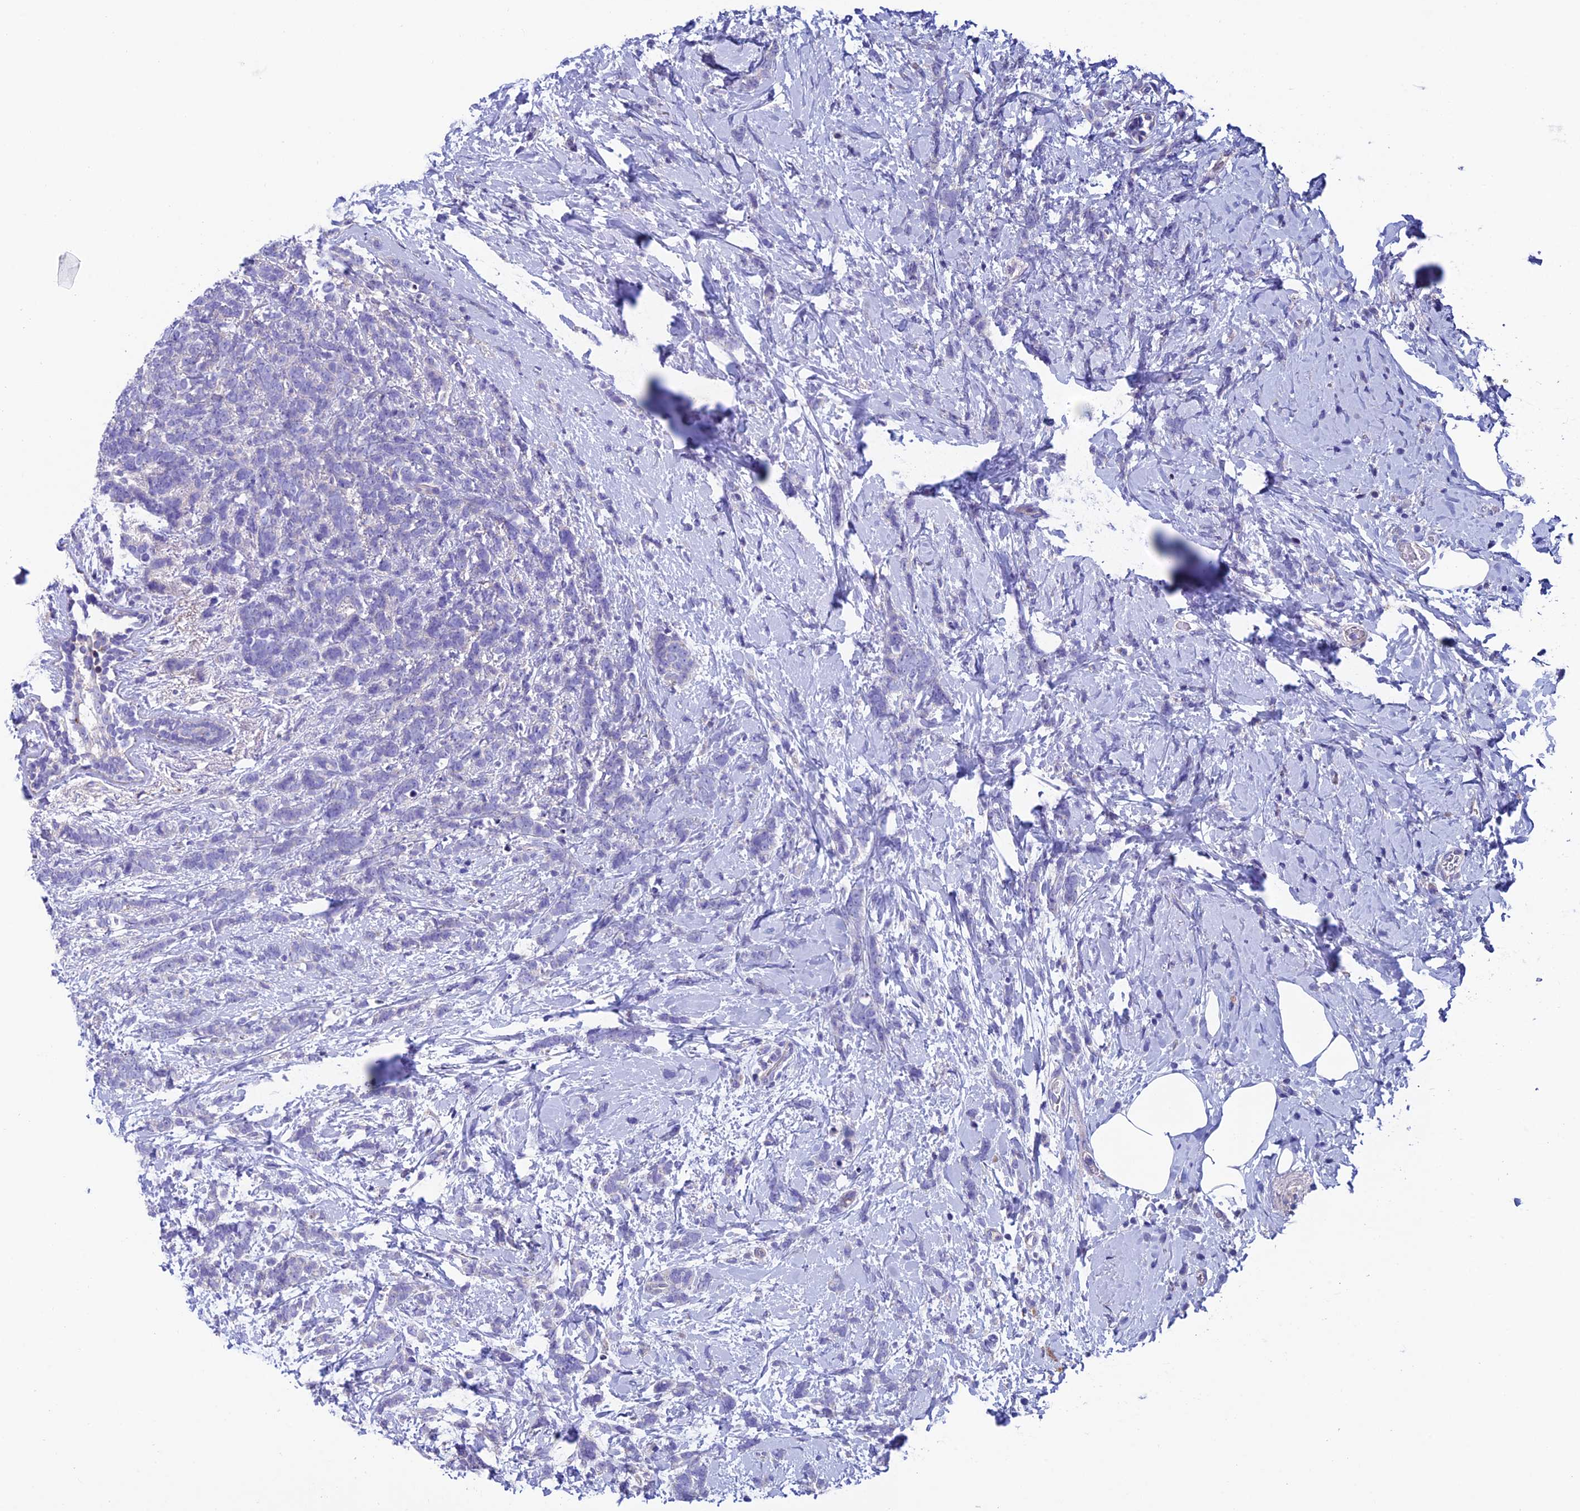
{"staining": {"intensity": "negative", "quantity": "none", "location": "none"}, "tissue": "breast cancer", "cell_type": "Tumor cells", "image_type": "cancer", "snomed": [{"axis": "morphology", "description": "Lobular carcinoma"}, {"axis": "topography", "description": "Breast"}], "caption": "This is an immunohistochemistry photomicrograph of human breast cancer. There is no positivity in tumor cells.", "gene": "FAM178B", "patient": {"sex": "female", "age": 58}}